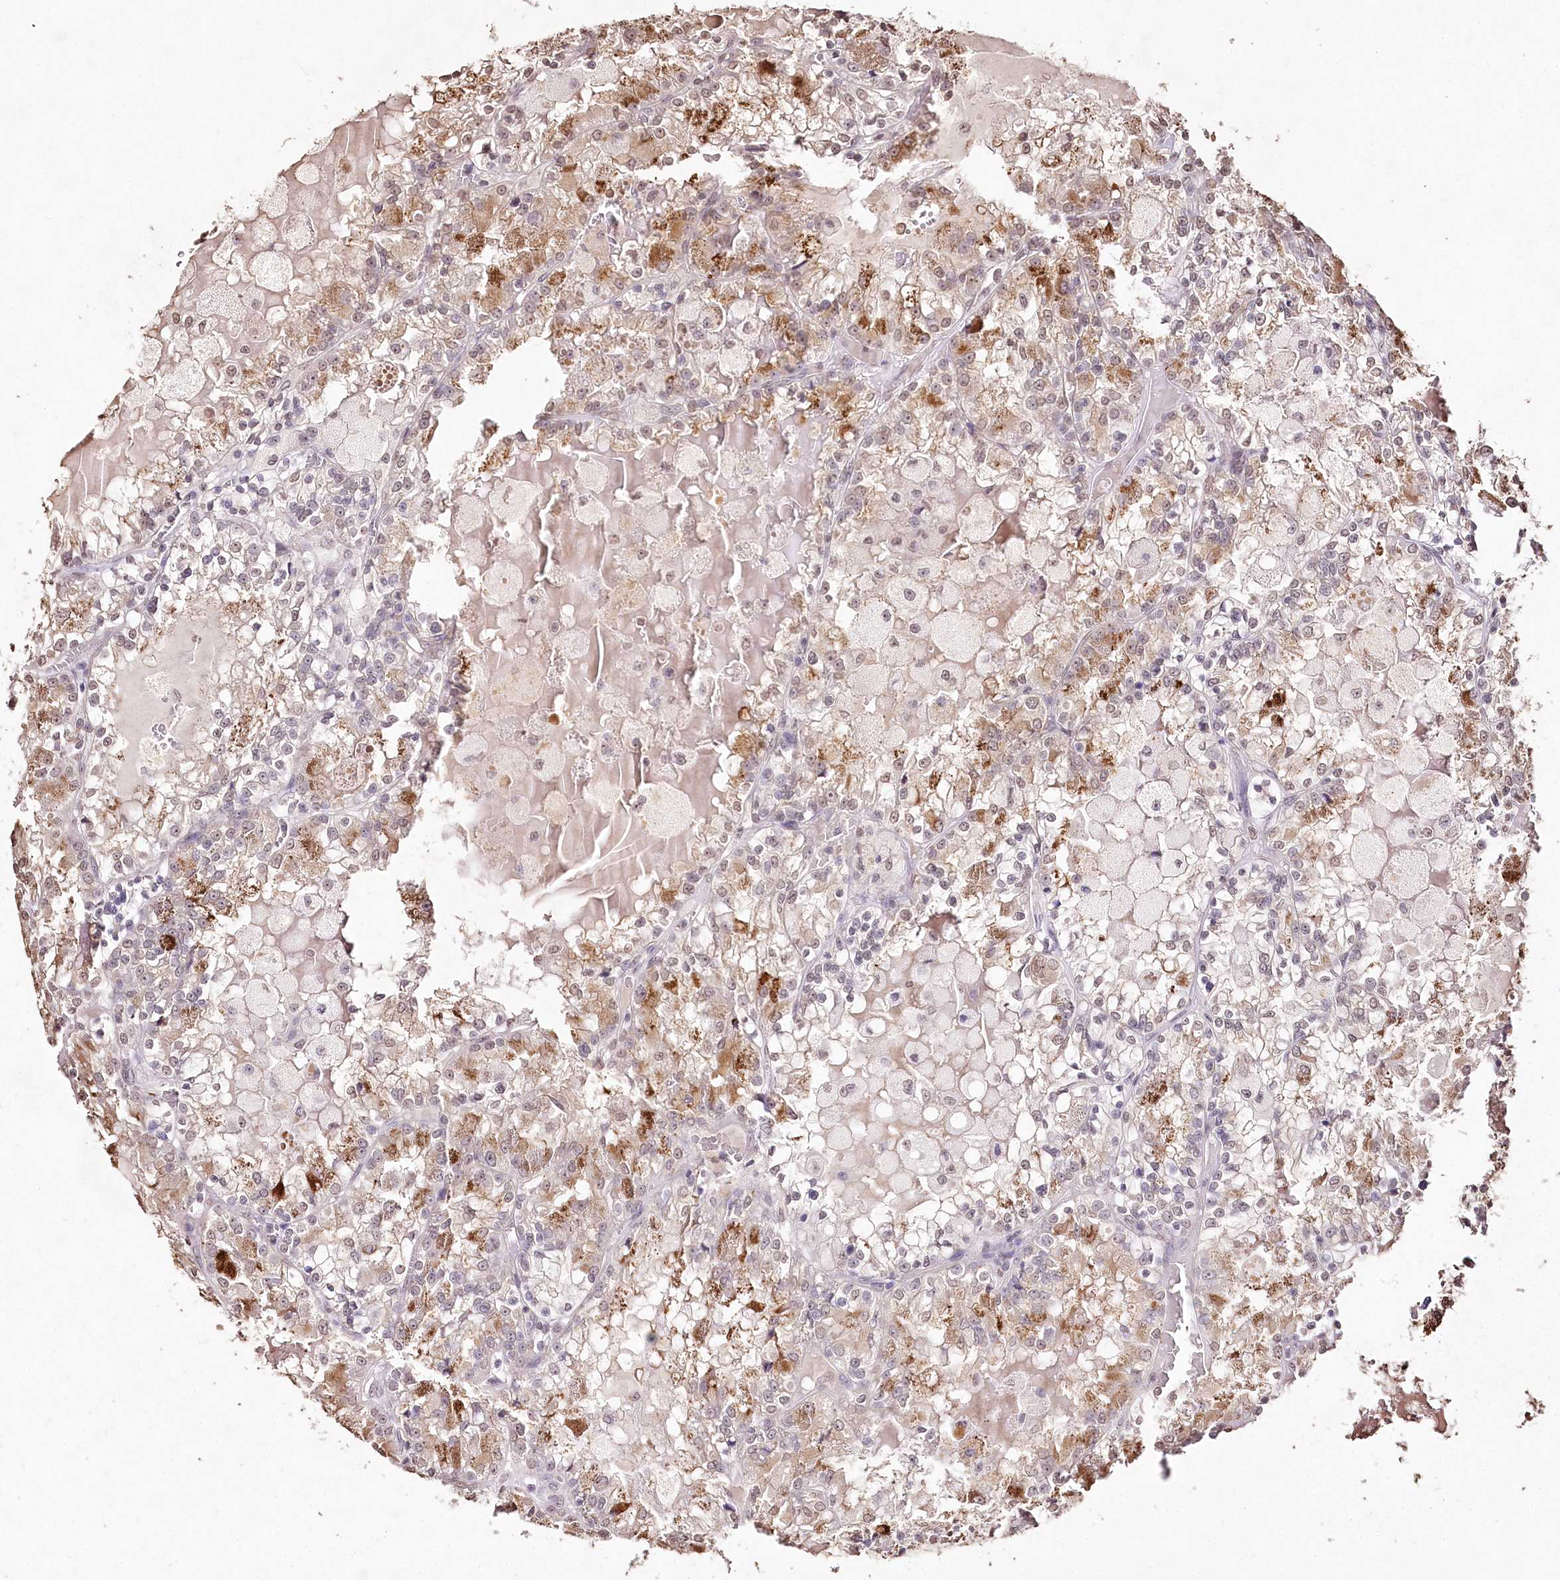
{"staining": {"intensity": "moderate", "quantity": "<25%", "location": "cytoplasmic/membranous"}, "tissue": "renal cancer", "cell_type": "Tumor cells", "image_type": "cancer", "snomed": [{"axis": "morphology", "description": "Adenocarcinoma, NOS"}, {"axis": "topography", "description": "Kidney"}], "caption": "Human renal adenocarcinoma stained with a brown dye exhibits moderate cytoplasmic/membranous positive positivity in approximately <25% of tumor cells.", "gene": "DMXL1", "patient": {"sex": "female", "age": 56}}